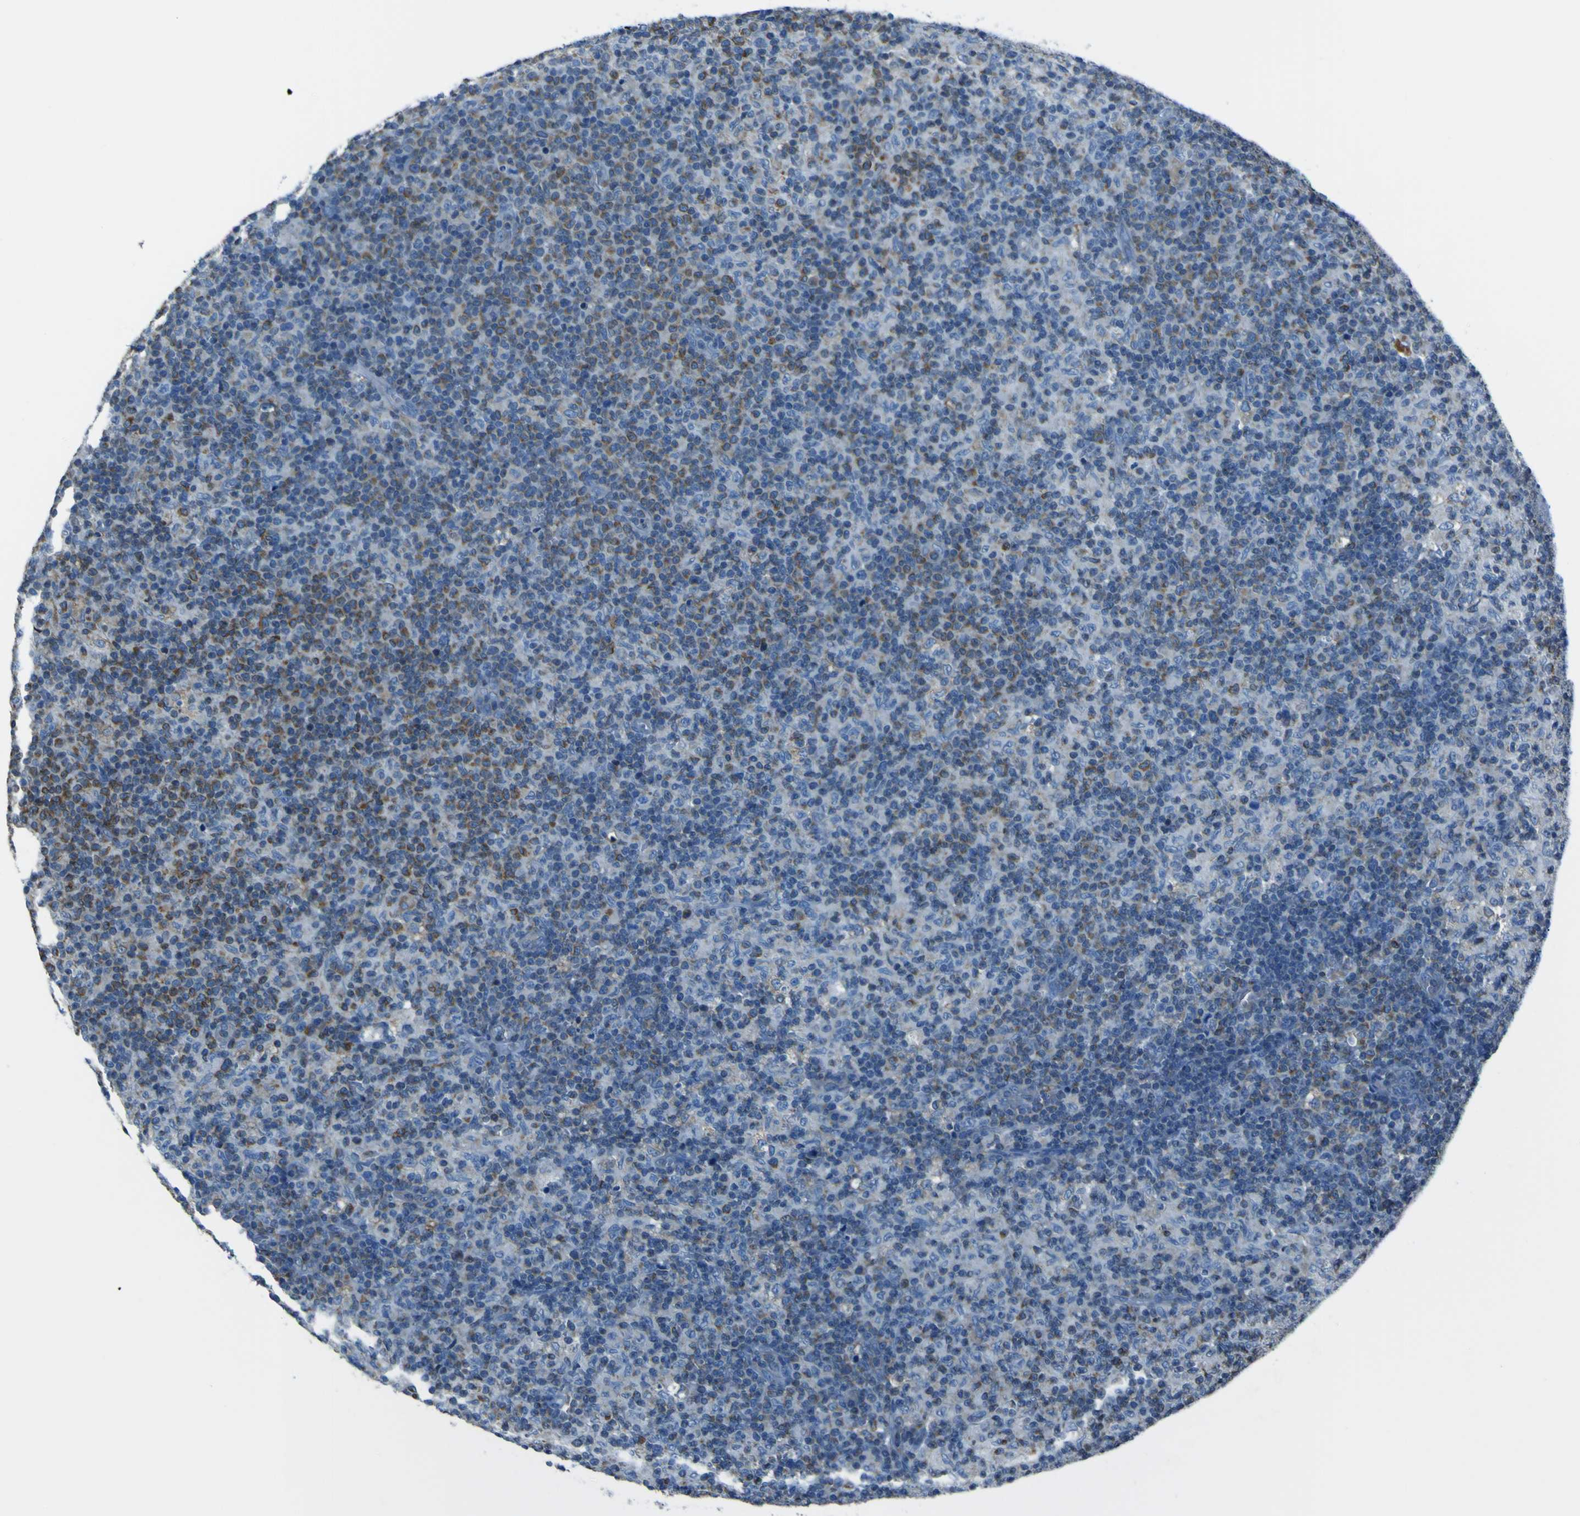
{"staining": {"intensity": "moderate", "quantity": "<25%", "location": "cytoplasmic/membranous"}, "tissue": "lymph node", "cell_type": "Germinal center cells", "image_type": "normal", "snomed": [{"axis": "morphology", "description": "Normal tissue, NOS"}, {"axis": "morphology", "description": "Inflammation, NOS"}, {"axis": "topography", "description": "Lymph node"}], "caption": "Immunohistochemical staining of benign human lymph node displays <25% levels of moderate cytoplasmic/membranous protein staining in about <25% of germinal center cells.", "gene": "STIM1", "patient": {"sex": "male", "age": 55}}